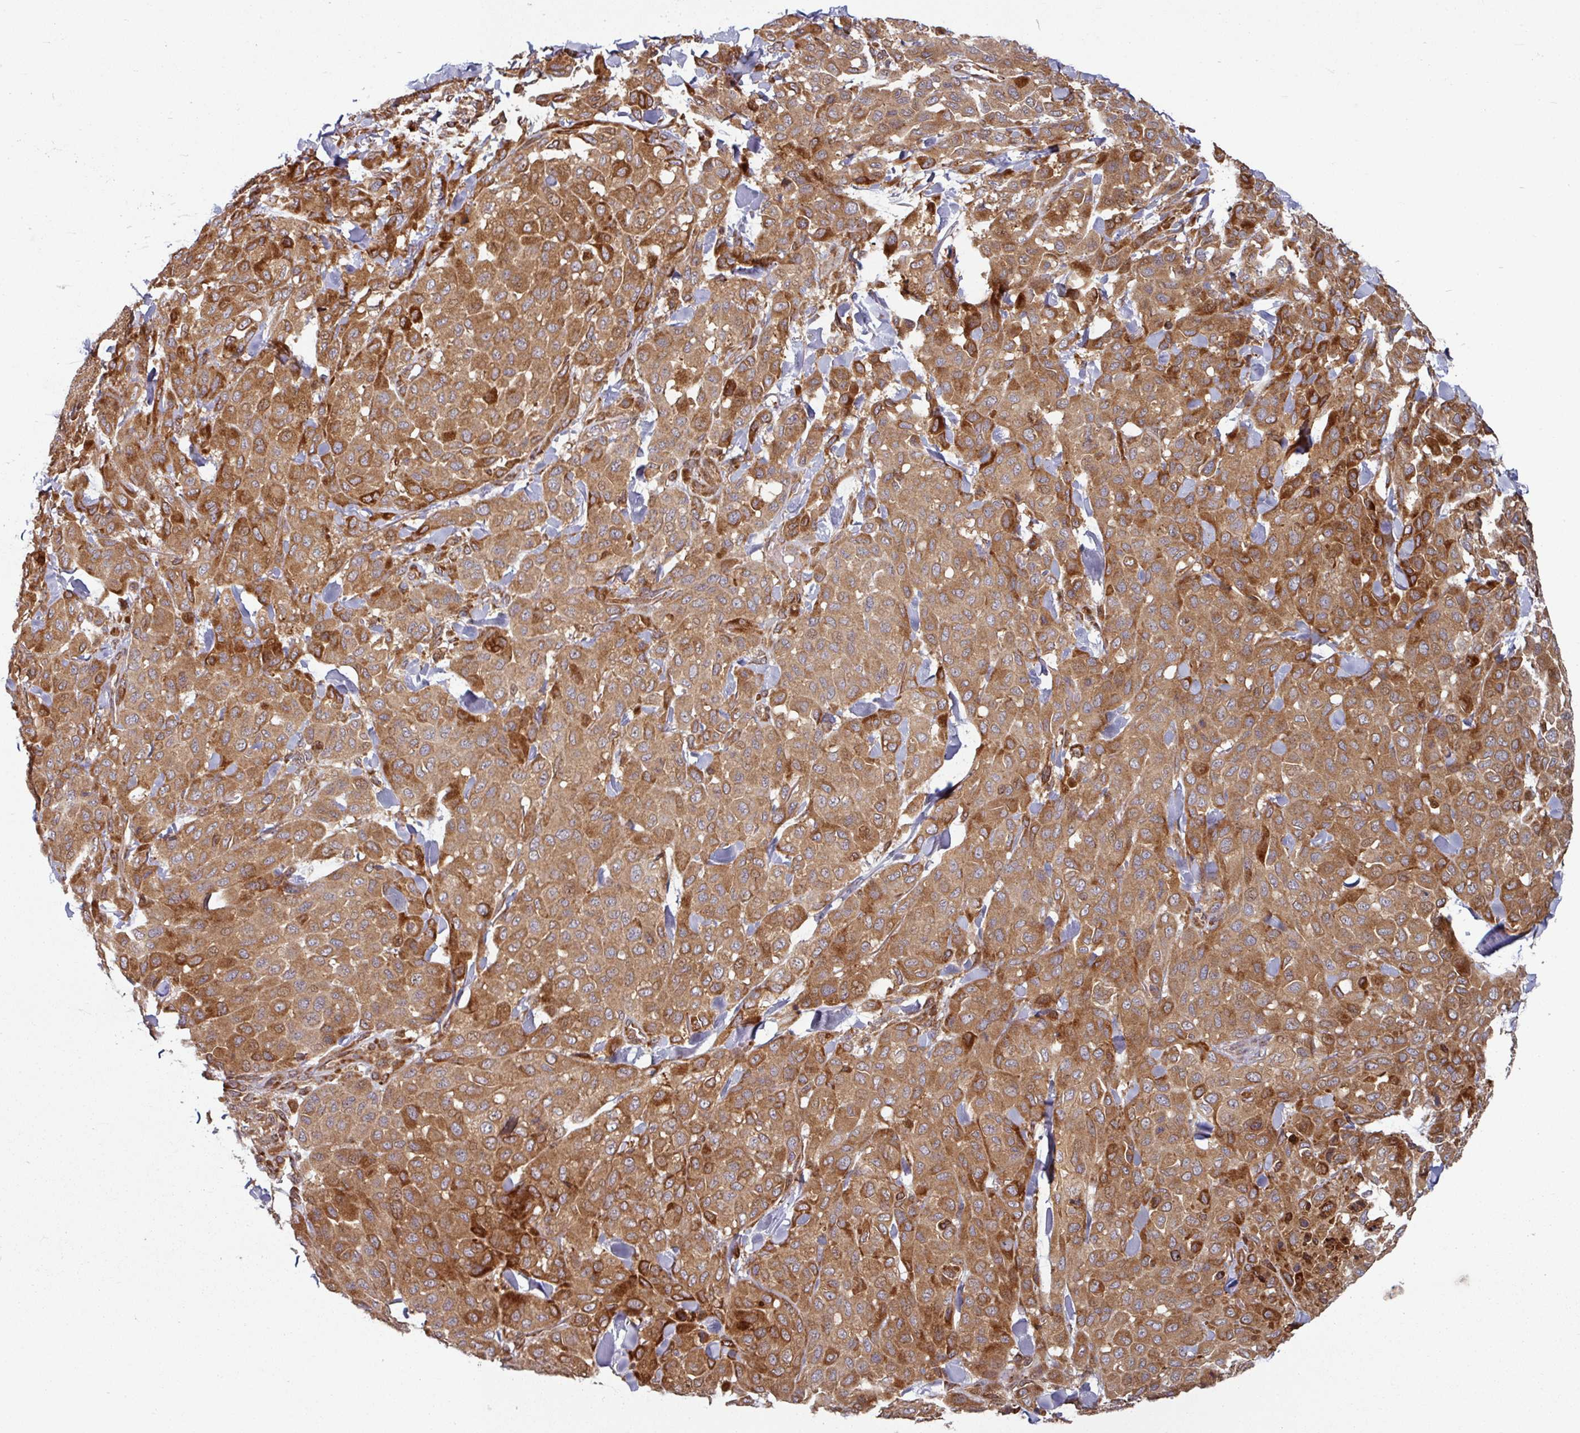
{"staining": {"intensity": "strong", "quantity": ">75%", "location": "cytoplasmic/membranous"}, "tissue": "melanoma", "cell_type": "Tumor cells", "image_type": "cancer", "snomed": [{"axis": "morphology", "description": "Malignant melanoma, Metastatic site"}, {"axis": "topography", "description": "Skin"}], "caption": "Immunohistochemical staining of human malignant melanoma (metastatic site) displays high levels of strong cytoplasmic/membranous protein positivity in about >75% of tumor cells. Using DAB (brown) and hematoxylin (blue) stains, captured at high magnification using brightfield microscopy.", "gene": "RAB5A", "patient": {"sex": "female", "age": 81}}